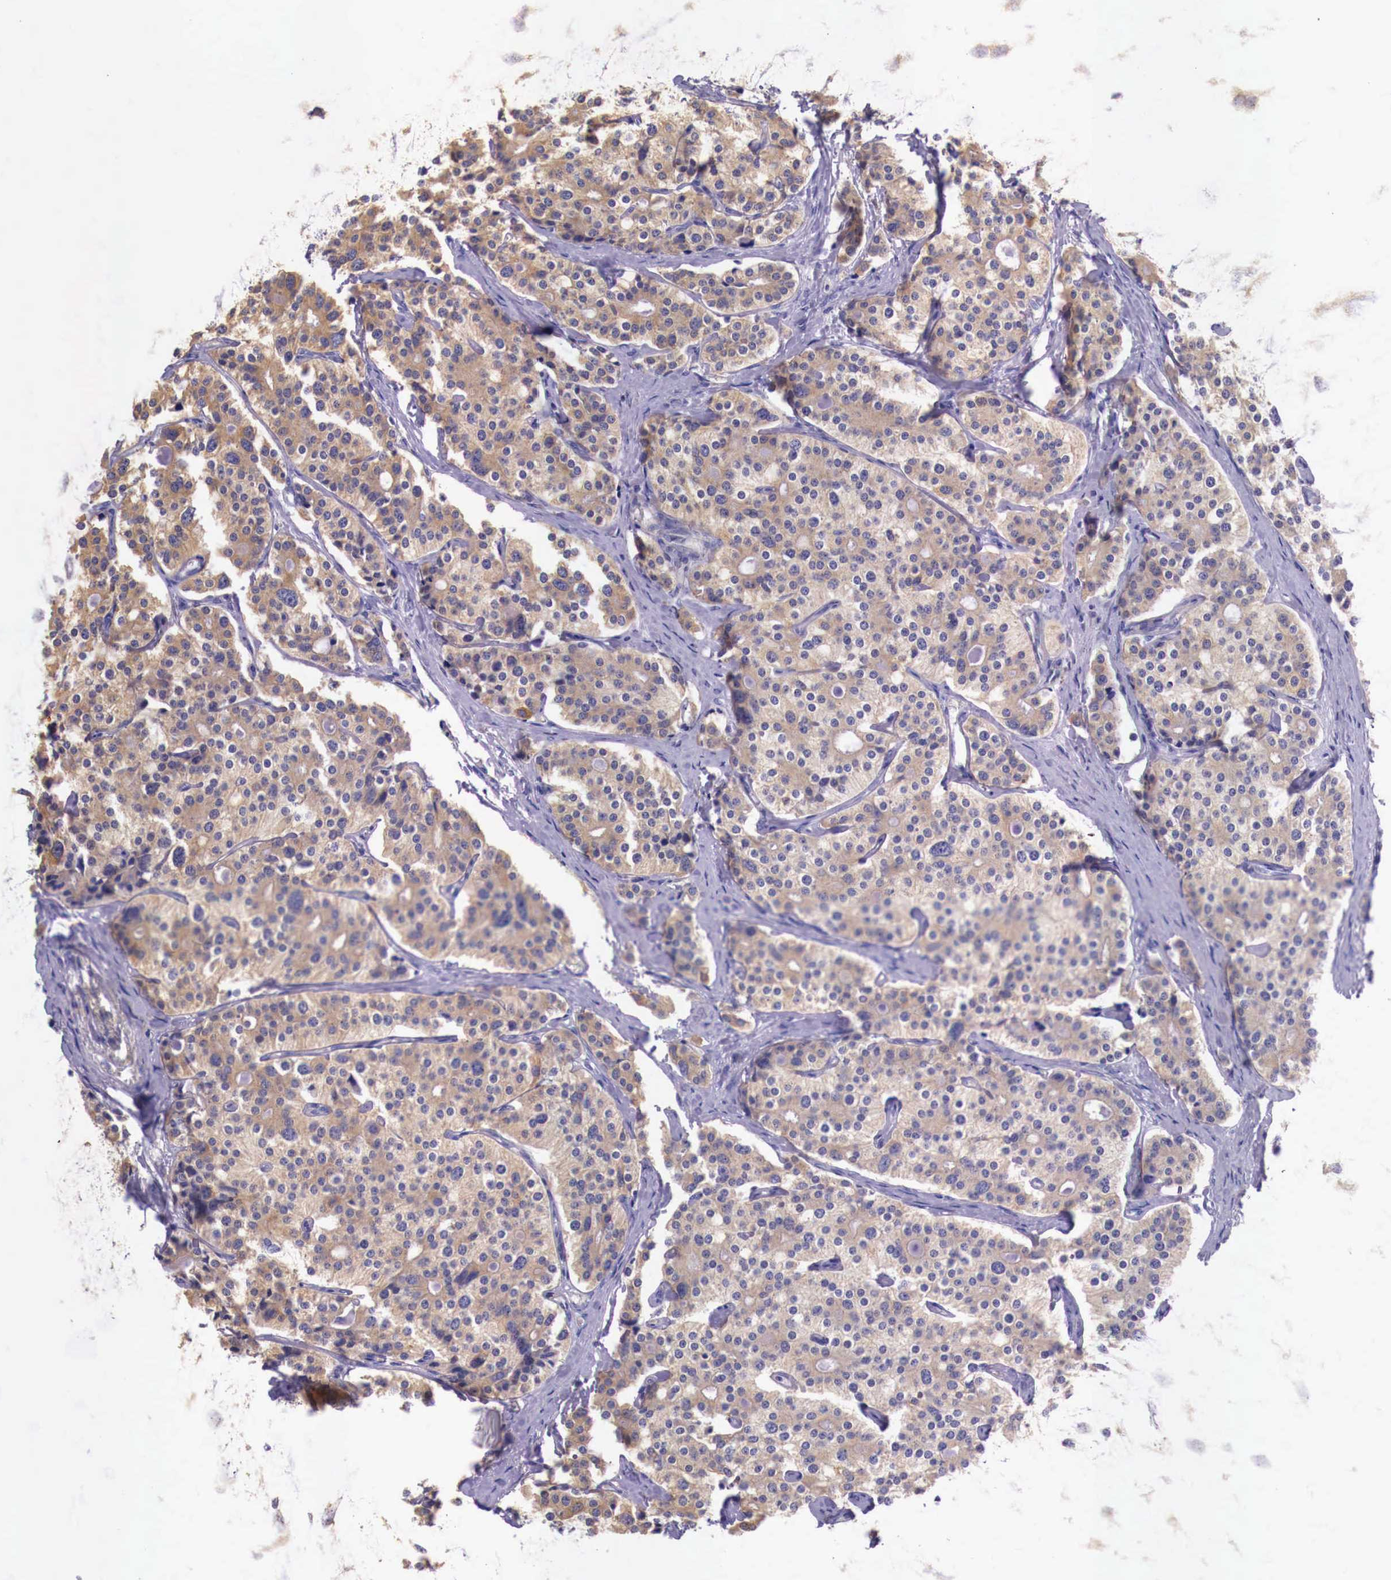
{"staining": {"intensity": "weak", "quantity": ">75%", "location": "cytoplasmic/membranous"}, "tissue": "carcinoid", "cell_type": "Tumor cells", "image_type": "cancer", "snomed": [{"axis": "morphology", "description": "Carcinoid, malignant, NOS"}, {"axis": "topography", "description": "Small intestine"}], "caption": "An image of carcinoid (malignant) stained for a protein displays weak cytoplasmic/membranous brown staining in tumor cells.", "gene": "GRIPAP1", "patient": {"sex": "male", "age": 63}}